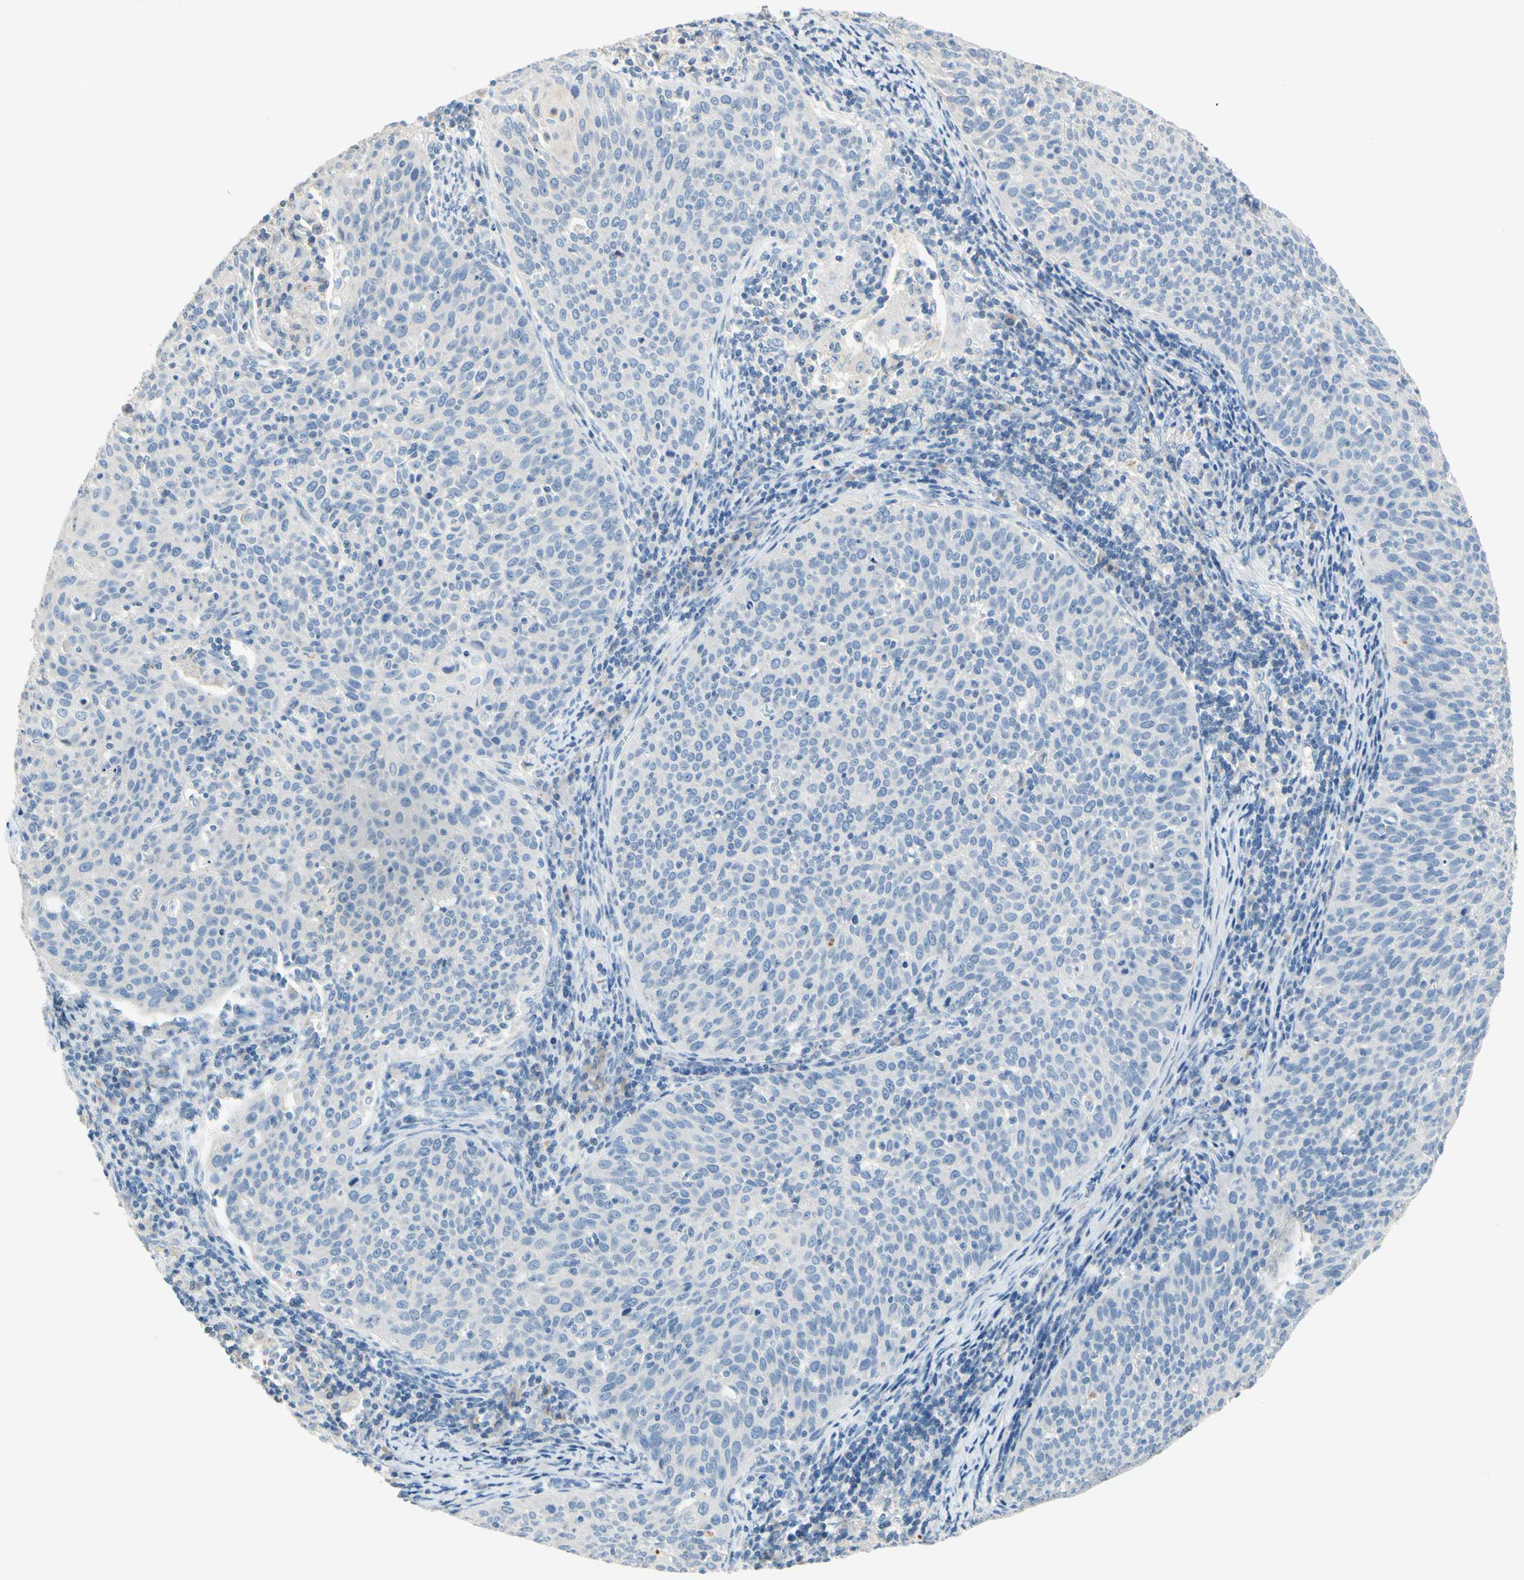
{"staining": {"intensity": "negative", "quantity": "none", "location": "none"}, "tissue": "cervical cancer", "cell_type": "Tumor cells", "image_type": "cancer", "snomed": [{"axis": "morphology", "description": "Squamous cell carcinoma, NOS"}, {"axis": "topography", "description": "Cervix"}], "caption": "Tumor cells show no significant positivity in cervical squamous cell carcinoma. The staining is performed using DAB (3,3'-diaminobenzidine) brown chromogen with nuclei counter-stained in using hematoxylin.", "gene": "CCM2L", "patient": {"sex": "female", "age": 38}}